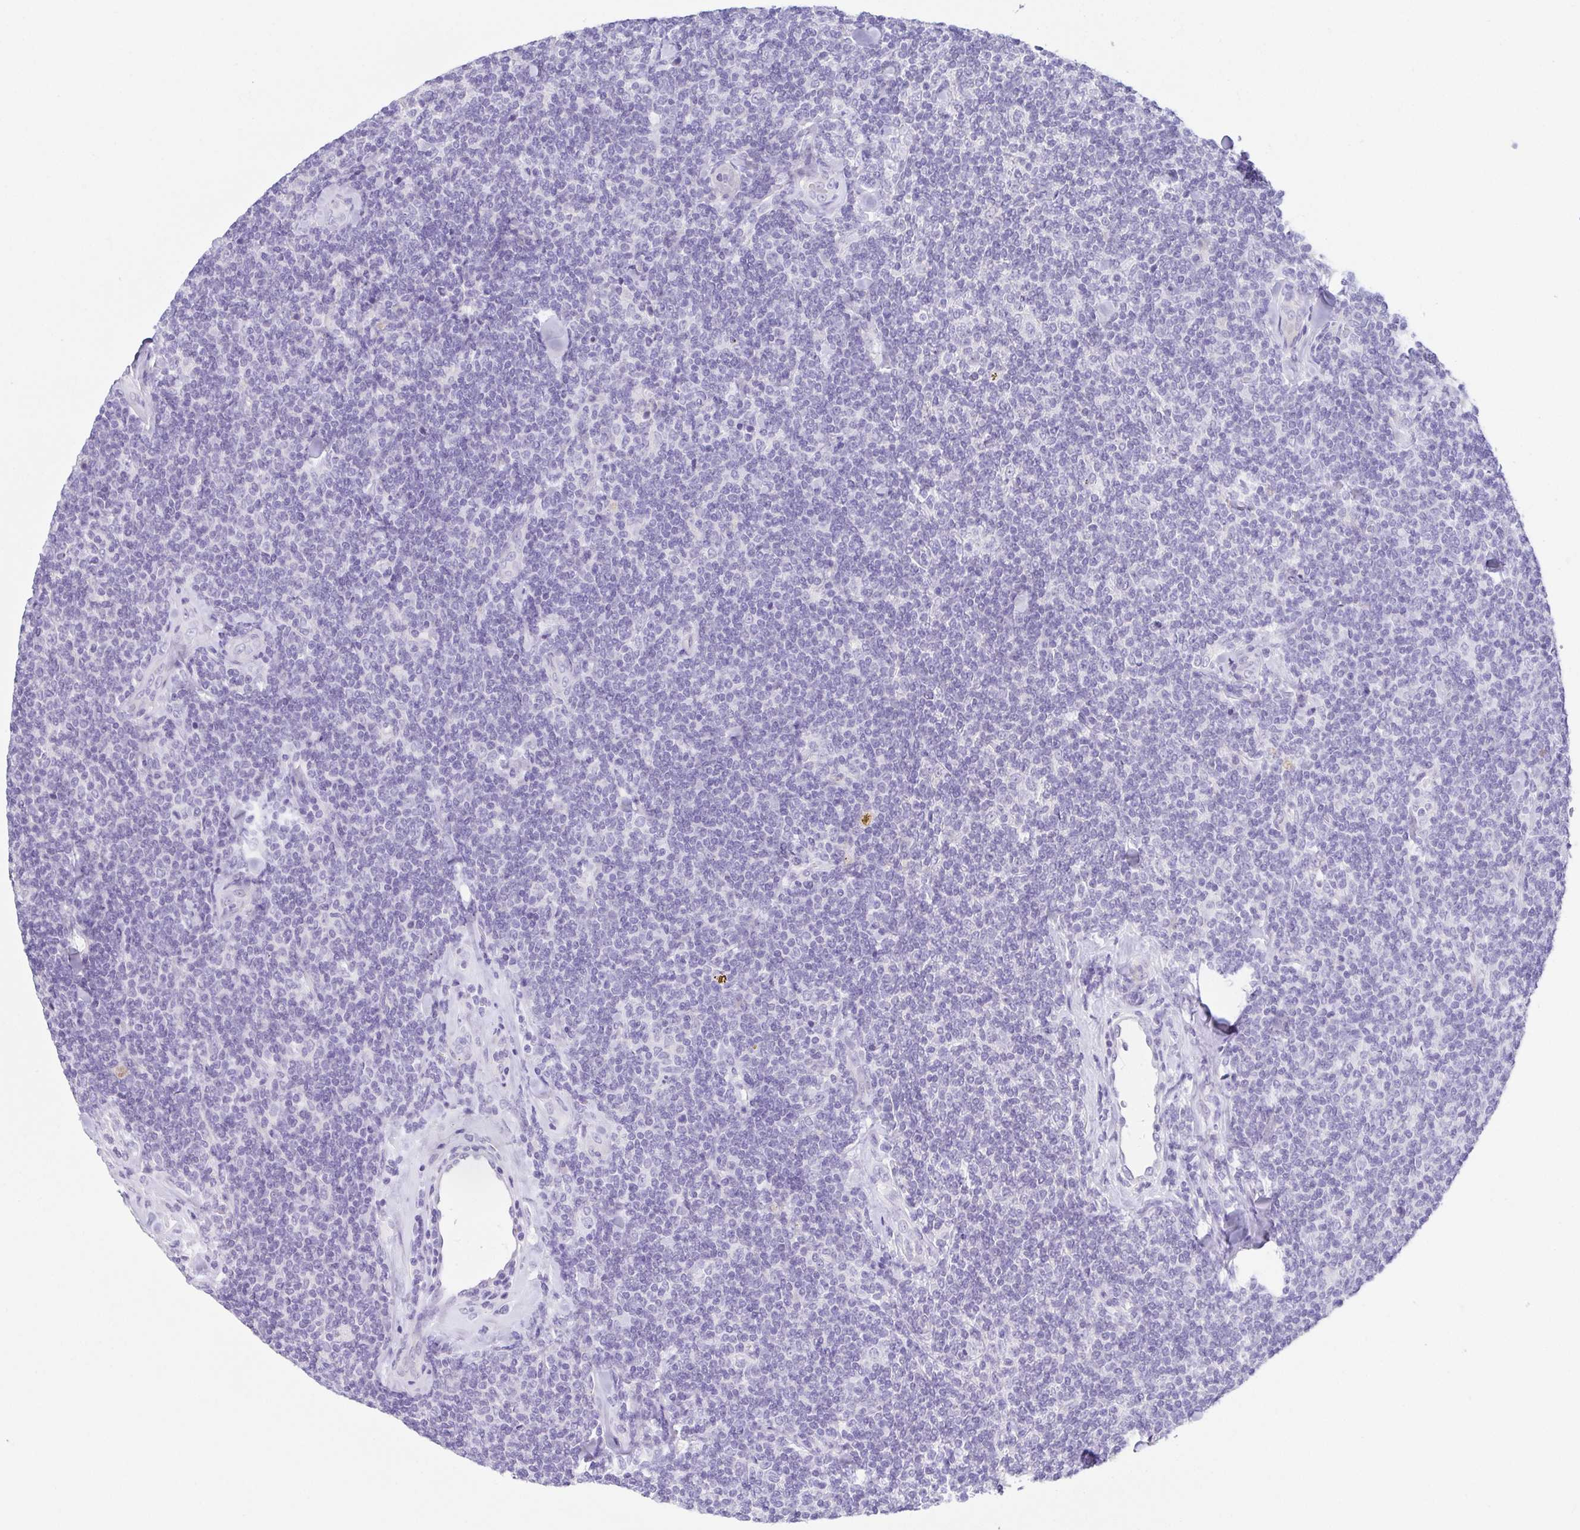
{"staining": {"intensity": "negative", "quantity": "none", "location": "none"}, "tissue": "lymphoma", "cell_type": "Tumor cells", "image_type": "cancer", "snomed": [{"axis": "morphology", "description": "Malignant lymphoma, non-Hodgkin's type, Low grade"}, {"axis": "topography", "description": "Lymph node"}], "caption": "DAB (3,3'-diaminobenzidine) immunohistochemical staining of human lymphoma shows no significant positivity in tumor cells.", "gene": "HAPLN2", "patient": {"sex": "female", "age": 56}}